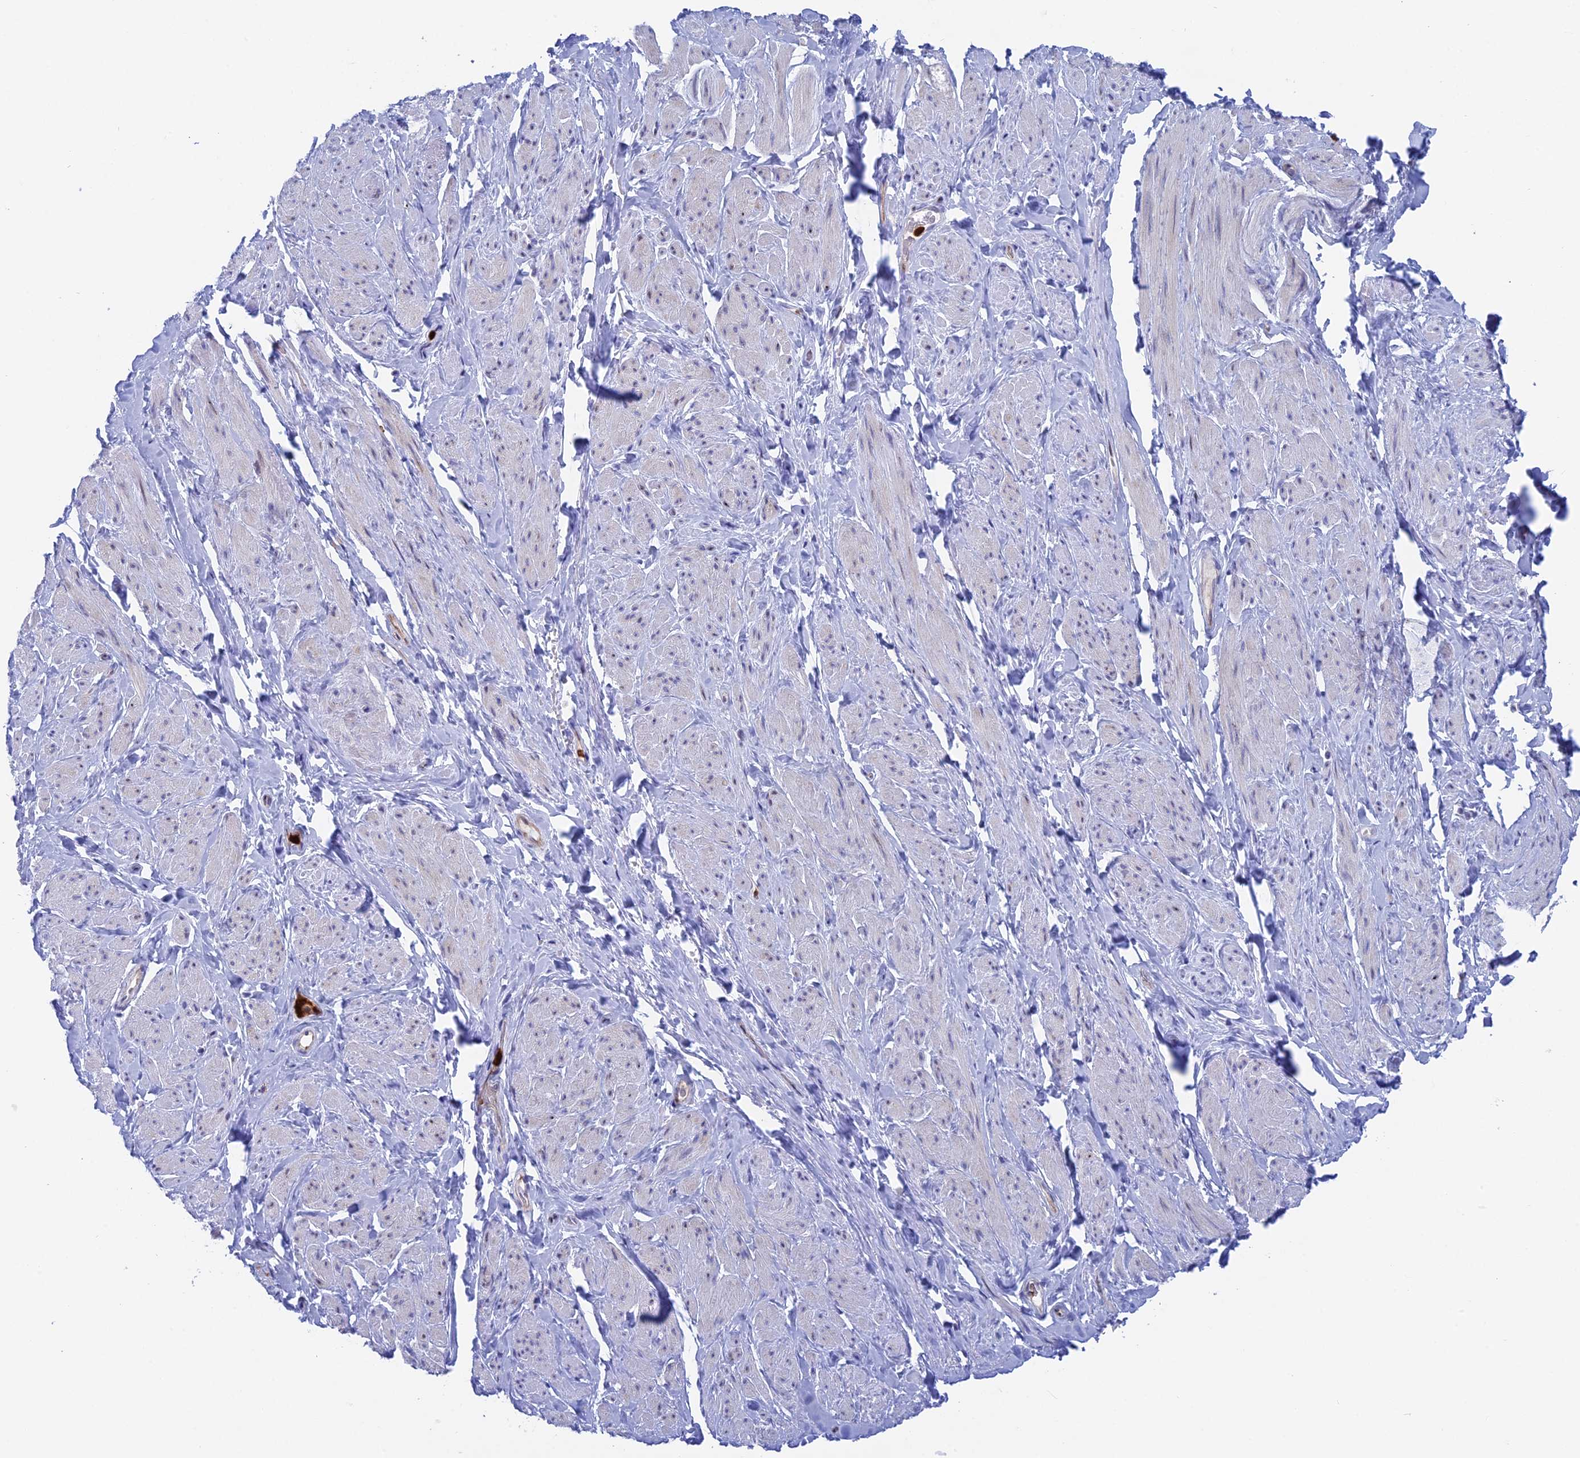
{"staining": {"intensity": "negative", "quantity": "none", "location": "none"}, "tissue": "smooth muscle", "cell_type": "Smooth muscle cells", "image_type": "normal", "snomed": [{"axis": "morphology", "description": "Normal tissue, NOS"}, {"axis": "topography", "description": "Smooth muscle"}, {"axis": "topography", "description": "Peripheral nerve tissue"}], "caption": "This is an immunohistochemistry (IHC) histopathology image of unremarkable smooth muscle. There is no staining in smooth muscle cells.", "gene": "SLC26A1", "patient": {"sex": "male", "age": 69}}